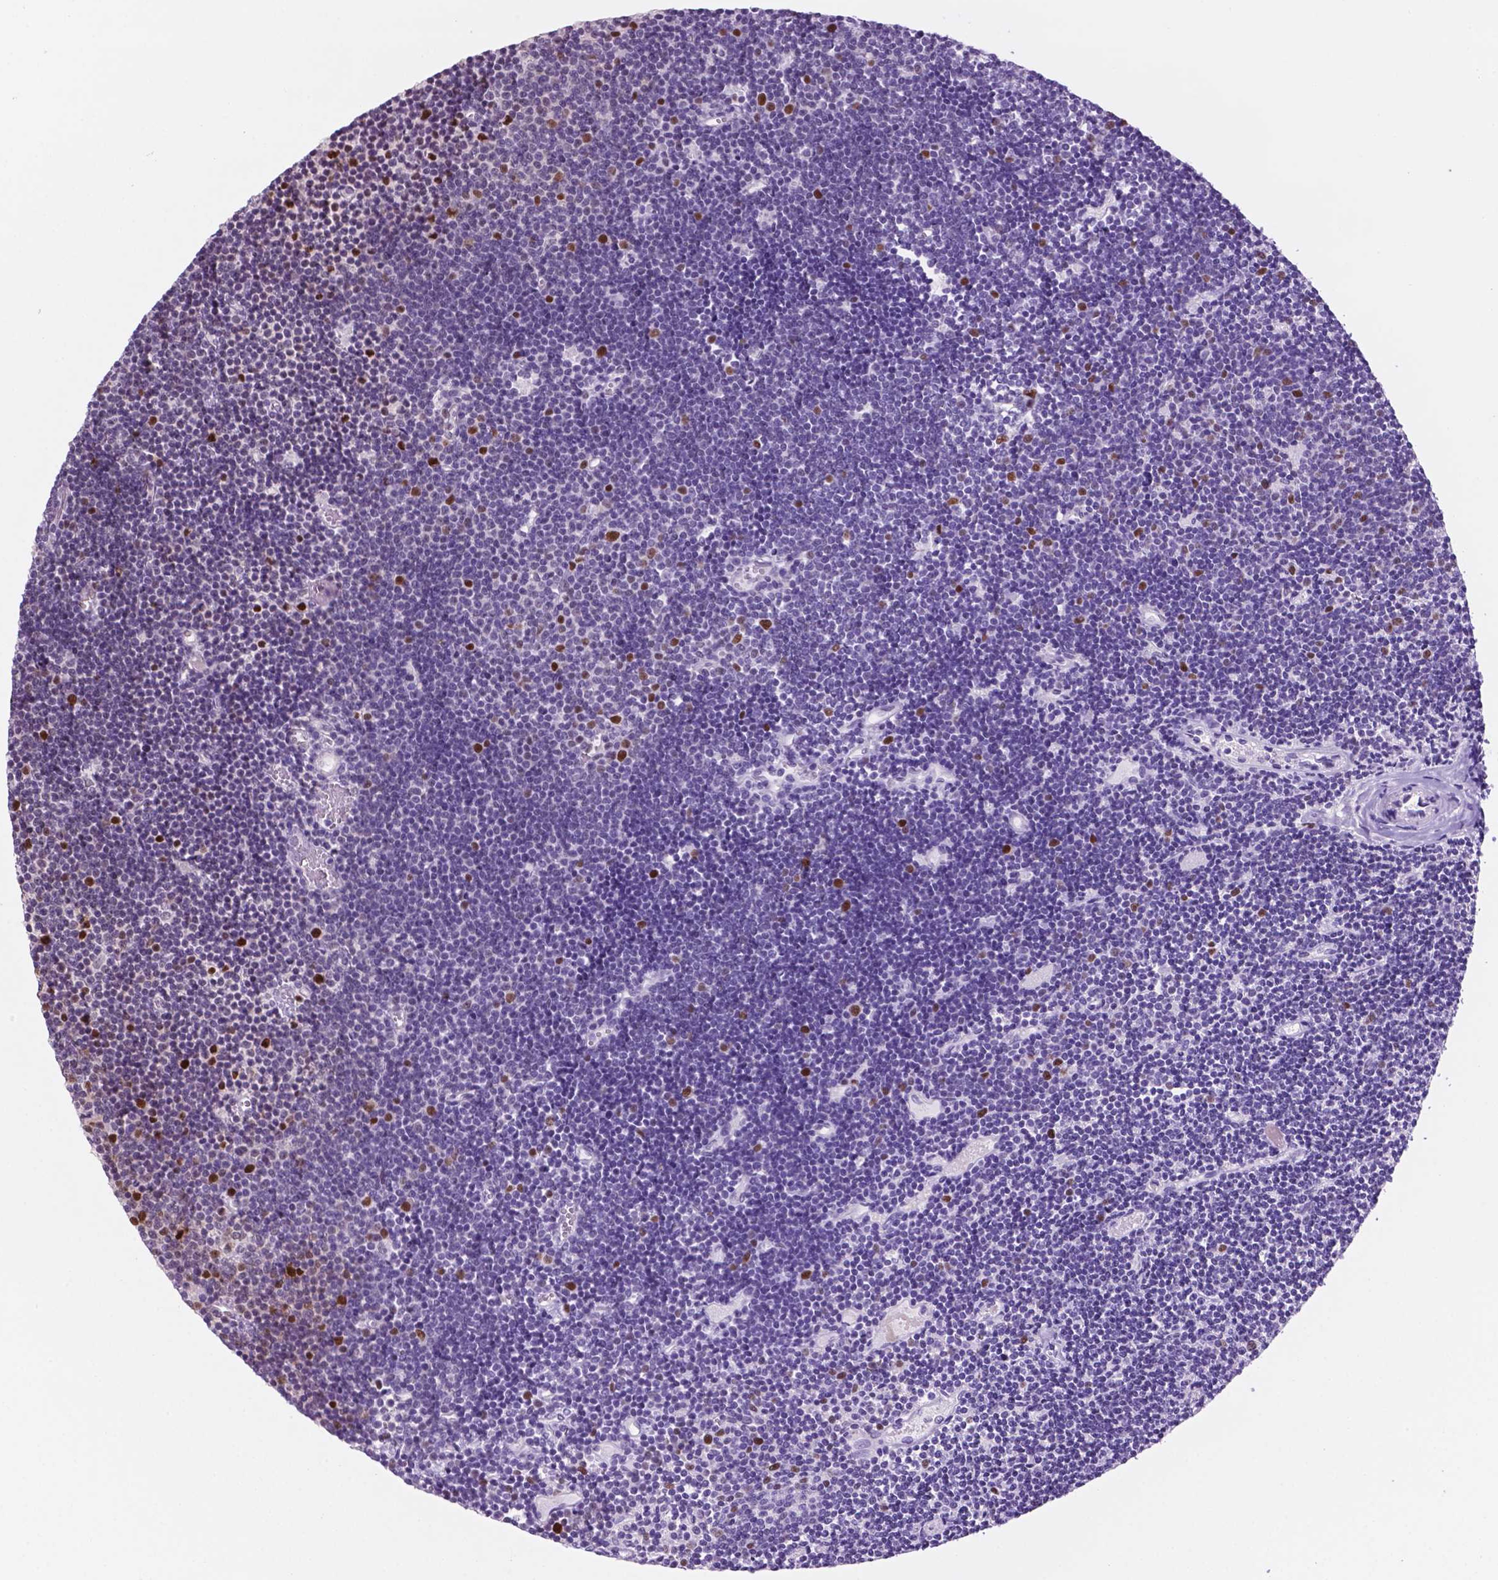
{"staining": {"intensity": "strong", "quantity": "<25%", "location": "nuclear"}, "tissue": "lymphoma", "cell_type": "Tumor cells", "image_type": "cancer", "snomed": [{"axis": "morphology", "description": "Malignant lymphoma, non-Hodgkin's type, Low grade"}, {"axis": "topography", "description": "Brain"}], "caption": "Lymphoma tissue demonstrates strong nuclear staining in about <25% of tumor cells, visualized by immunohistochemistry.", "gene": "NCAPH2", "patient": {"sex": "female", "age": 66}}